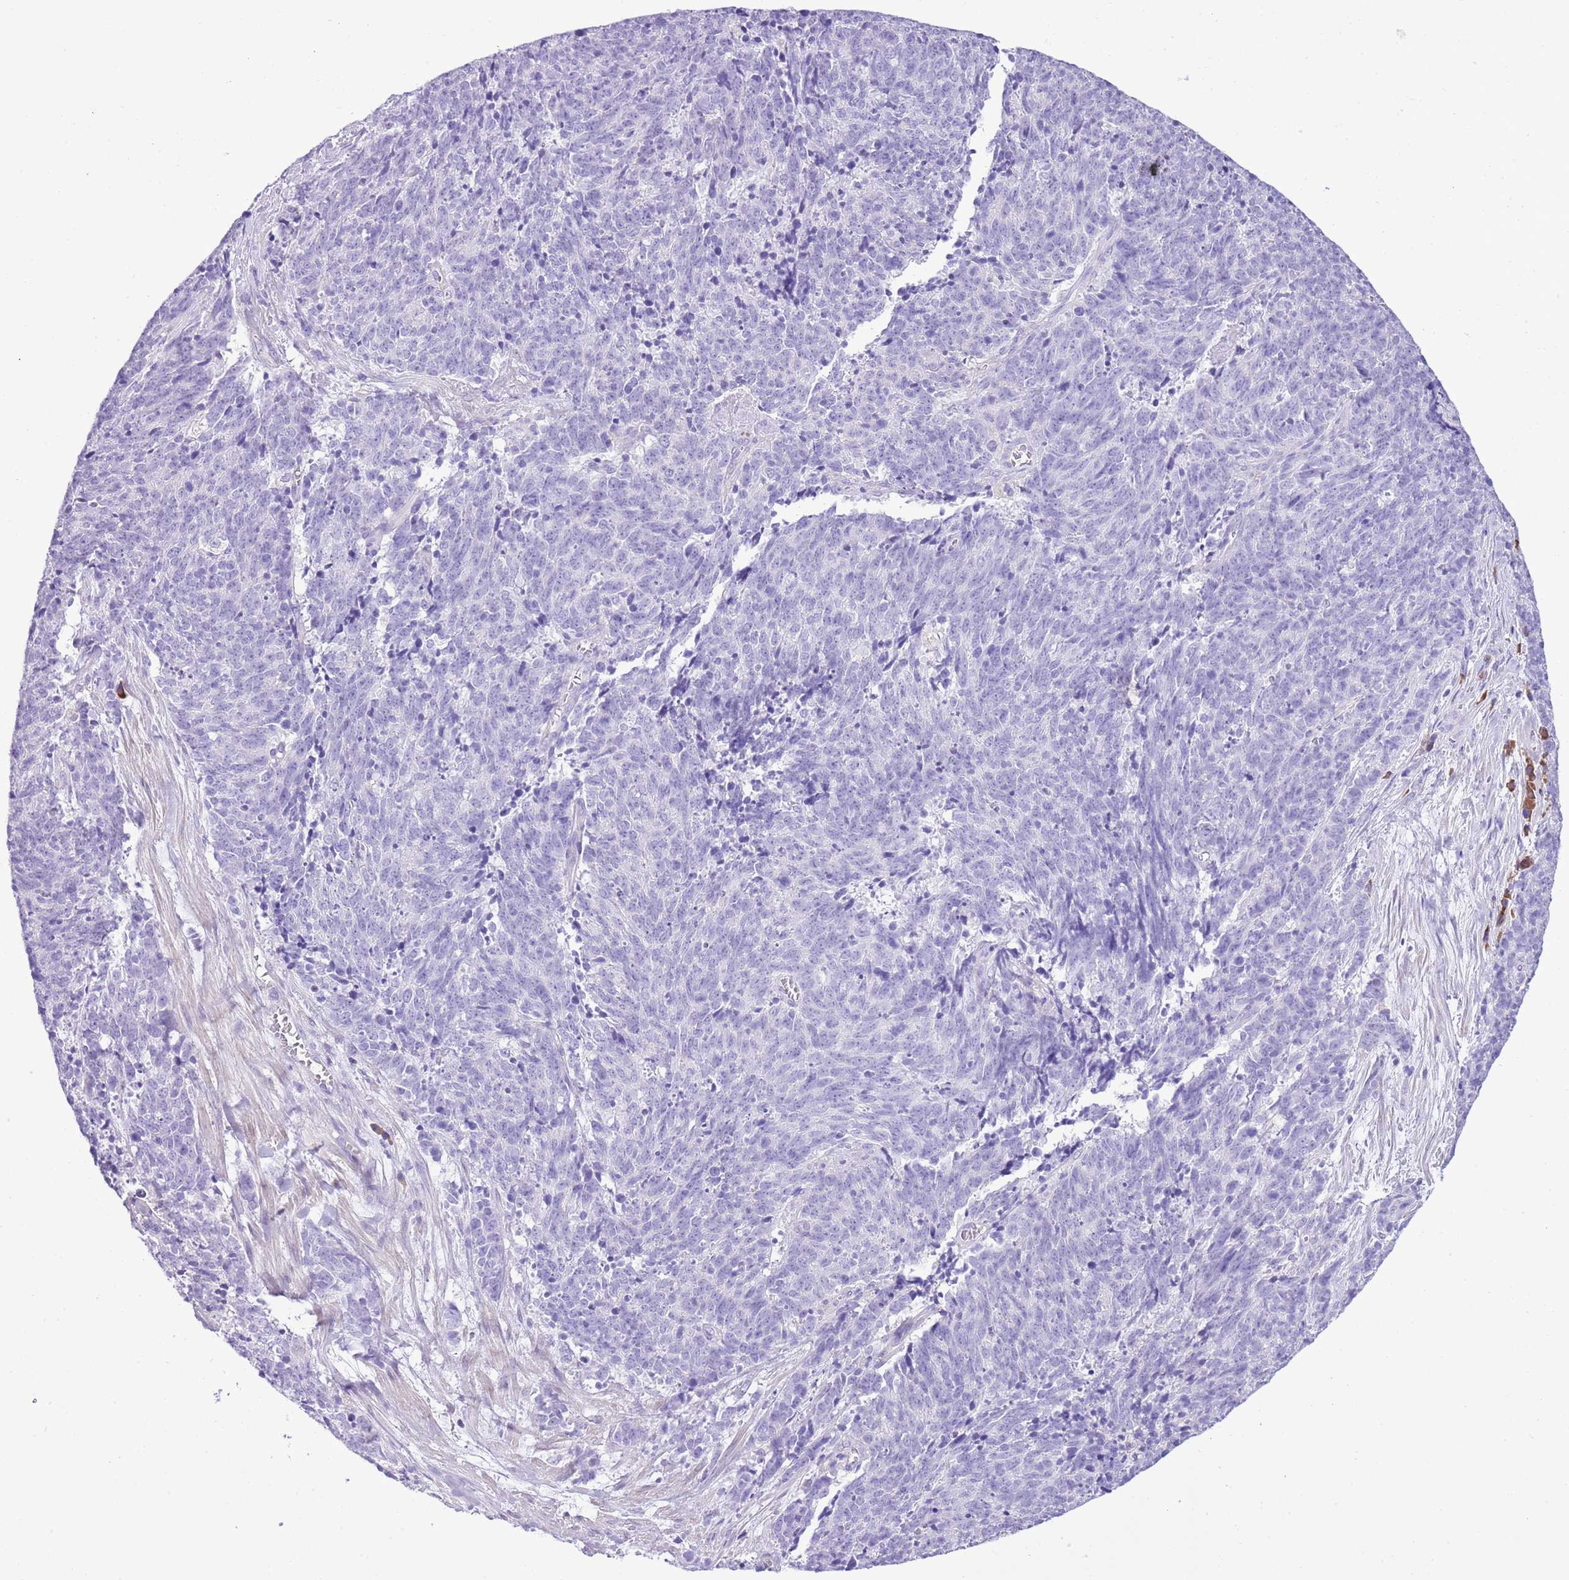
{"staining": {"intensity": "negative", "quantity": "none", "location": "none"}, "tissue": "cervical cancer", "cell_type": "Tumor cells", "image_type": "cancer", "snomed": [{"axis": "morphology", "description": "Squamous cell carcinoma, NOS"}, {"axis": "topography", "description": "Cervix"}], "caption": "Immunohistochemistry micrograph of human cervical squamous cell carcinoma stained for a protein (brown), which demonstrates no staining in tumor cells. Nuclei are stained in blue.", "gene": "AAR2", "patient": {"sex": "female", "age": 29}}